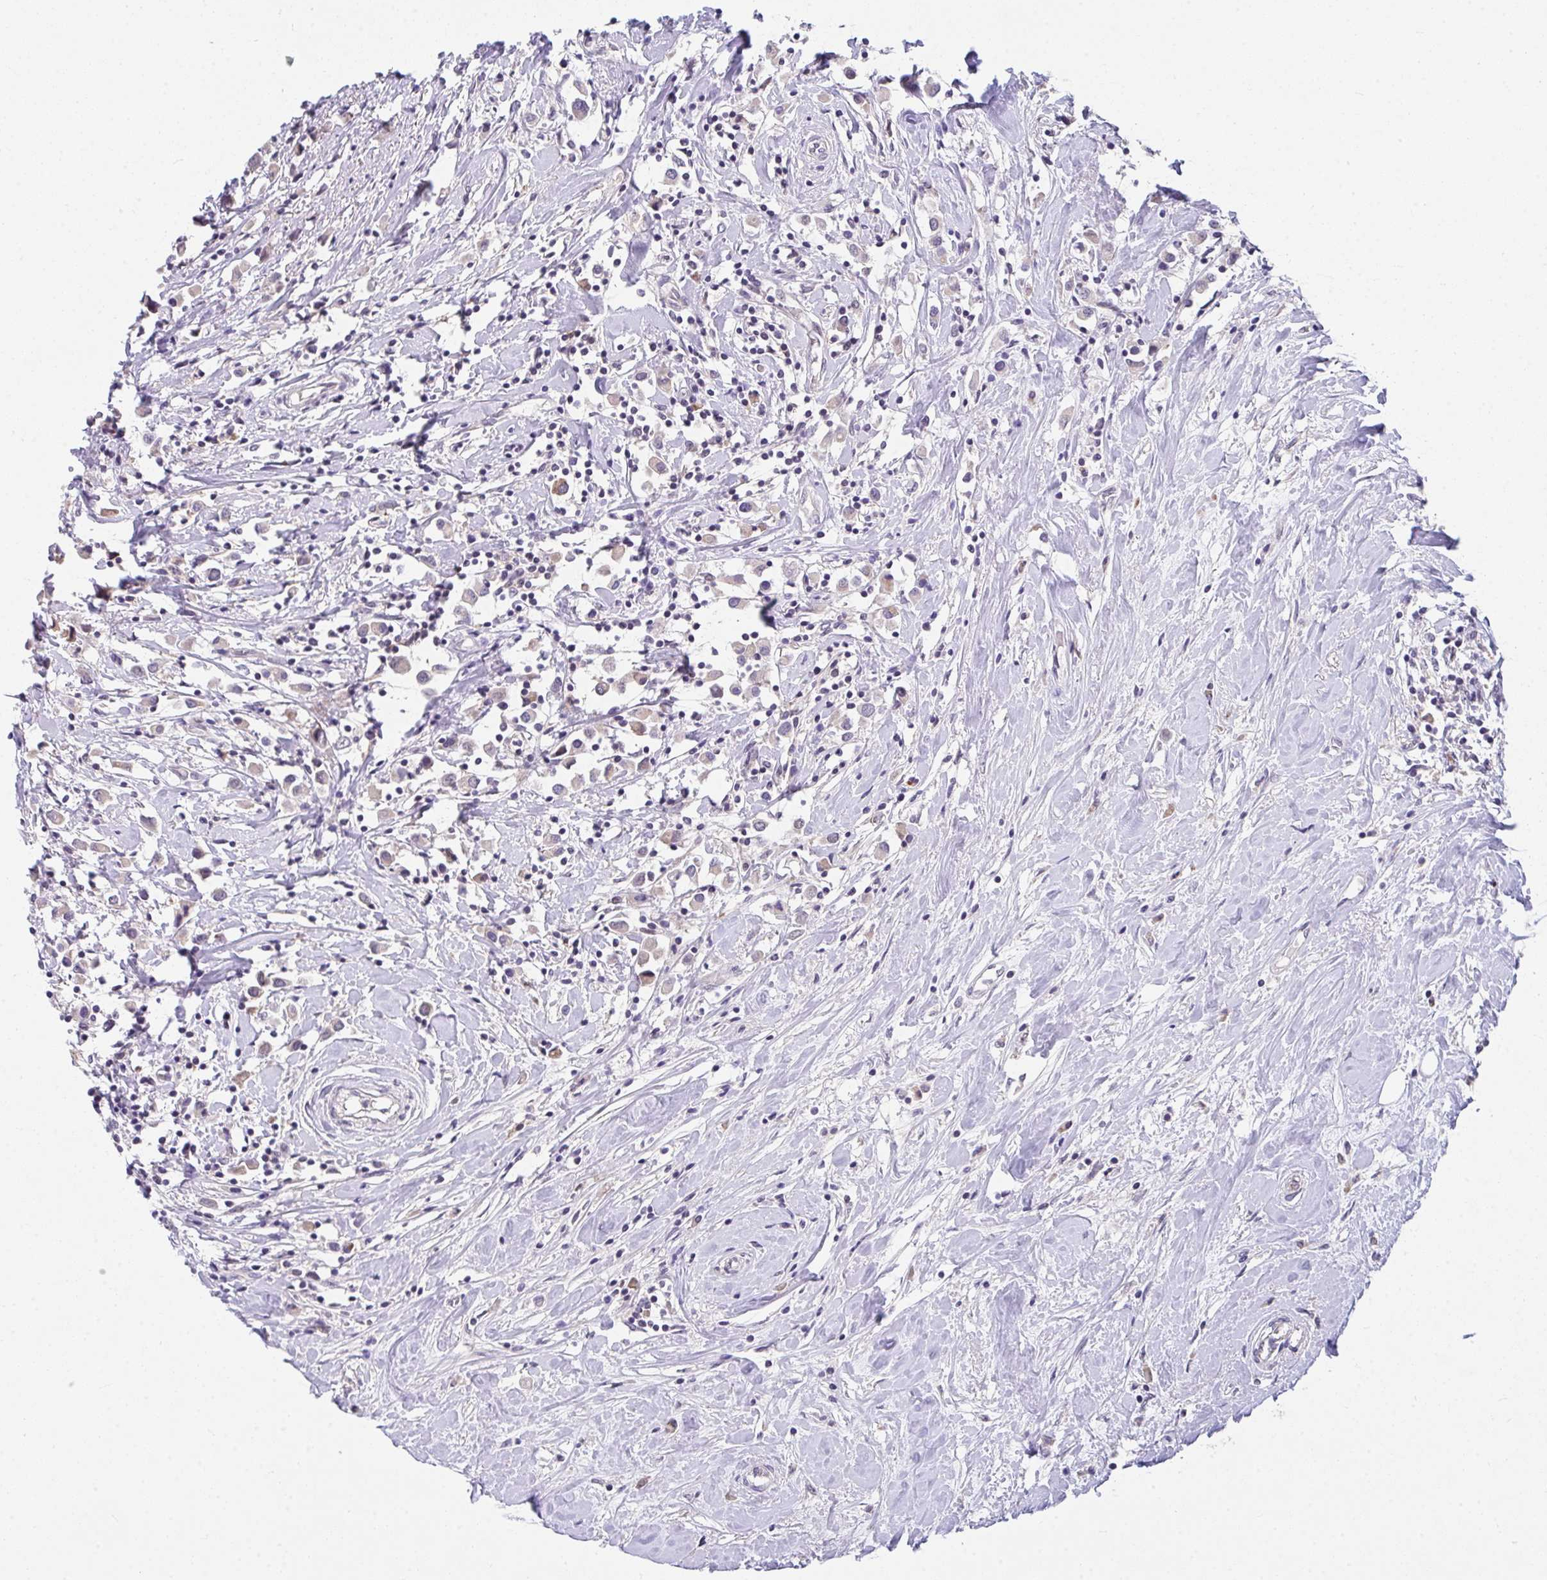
{"staining": {"intensity": "weak", "quantity": "<25%", "location": "cytoplasmic/membranous"}, "tissue": "breast cancer", "cell_type": "Tumor cells", "image_type": "cancer", "snomed": [{"axis": "morphology", "description": "Duct carcinoma"}, {"axis": "topography", "description": "Breast"}], "caption": "High power microscopy photomicrograph of an immunohistochemistry (IHC) photomicrograph of breast infiltrating ductal carcinoma, revealing no significant expression in tumor cells.", "gene": "GLTPD2", "patient": {"sex": "female", "age": 61}}